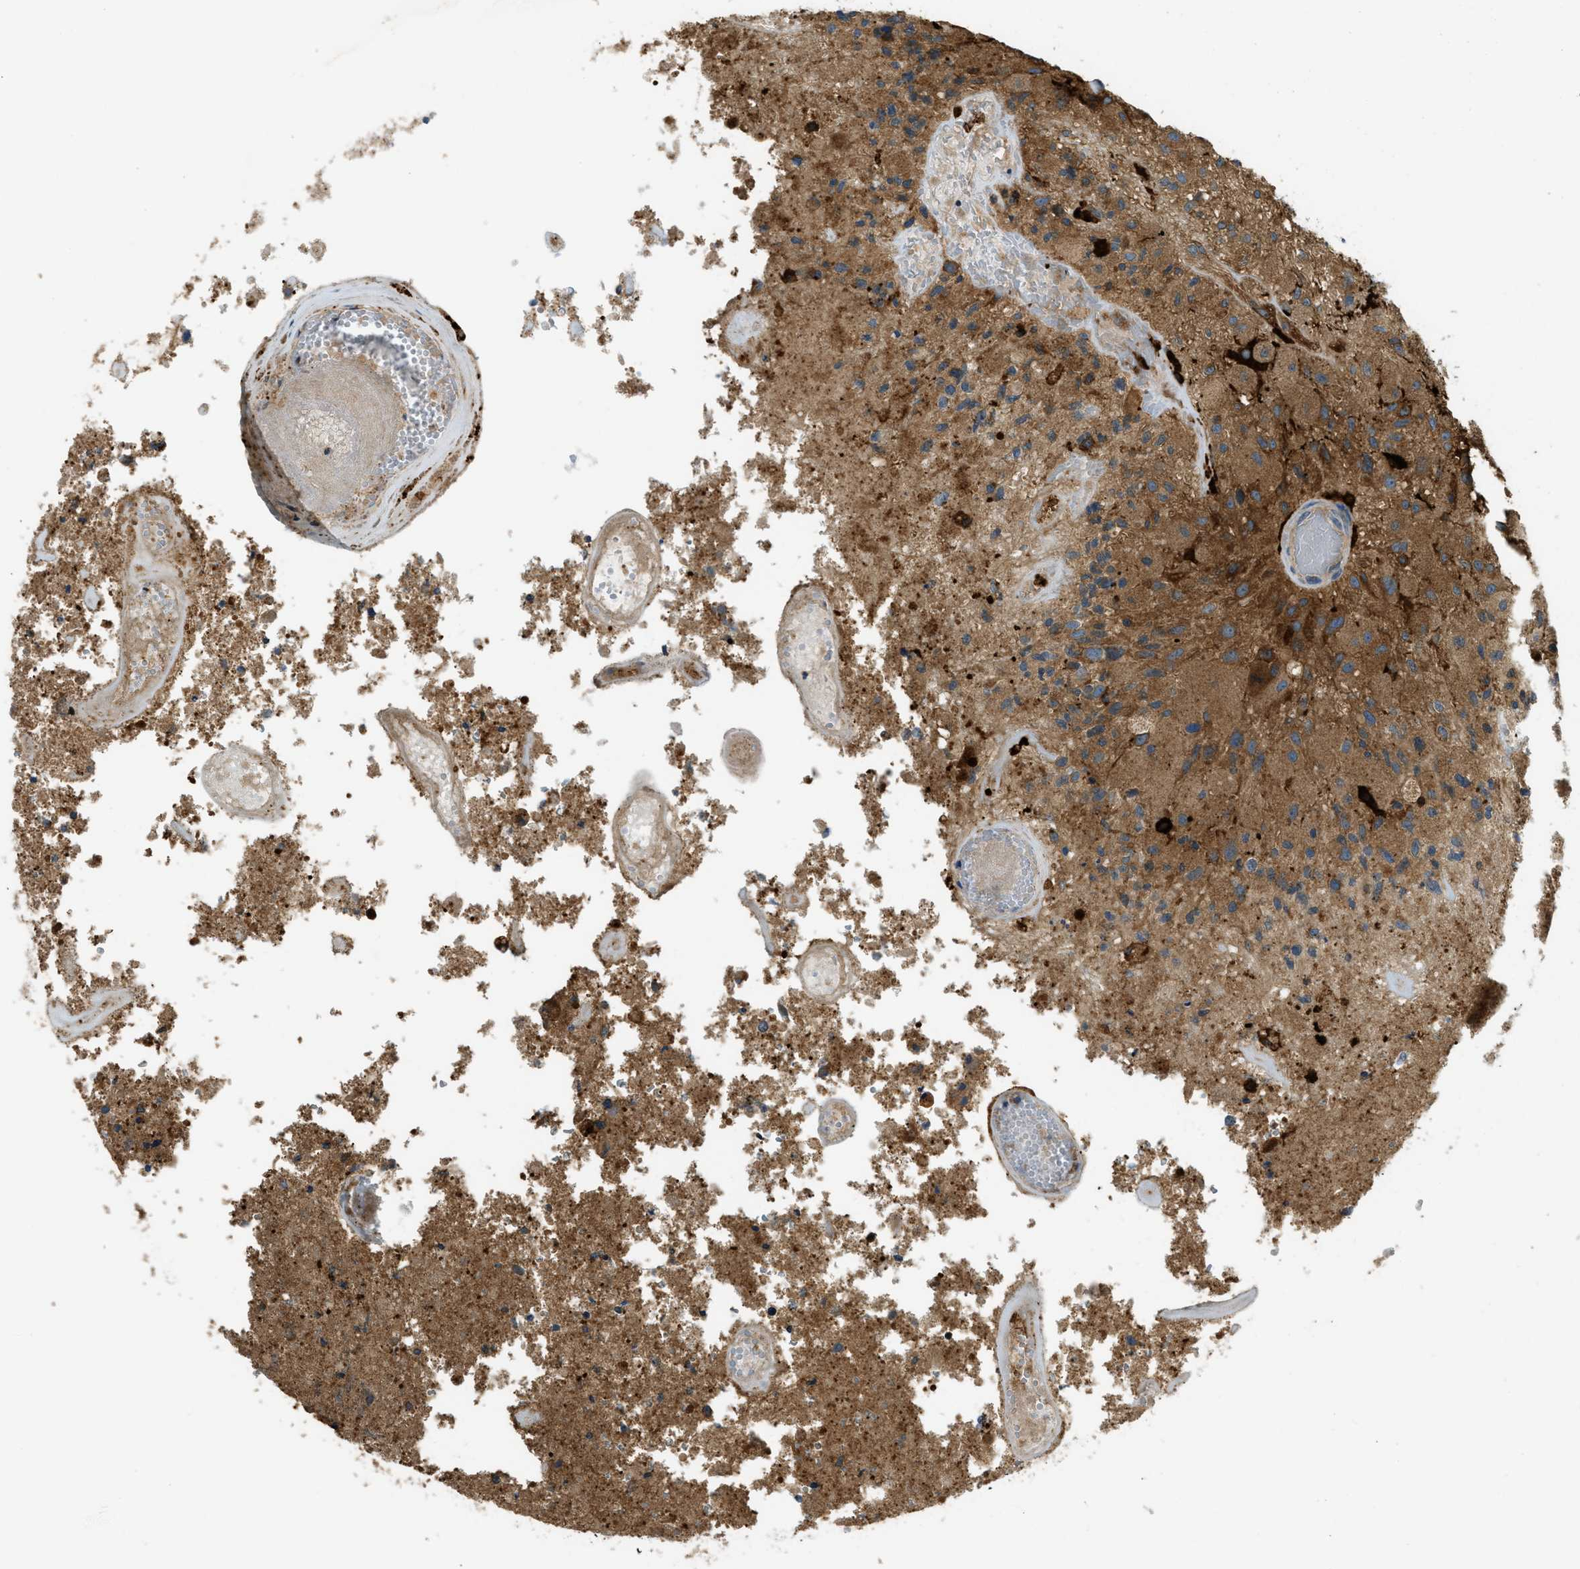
{"staining": {"intensity": "moderate", "quantity": ">75%", "location": "cytoplasmic/membranous"}, "tissue": "glioma", "cell_type": "Tumor cells", "image_type": "cancer", "snomed": [{"axis": "morphology", "description": "Normal tissue, NOS"}, {"axis": "morphology", "description": "Glioma, malignant, High grade"}, {"axis": "topography", "description": "Cerebral cortex"}], "caption": "A micrograph showing moderate cytoplasmic/membranous staining in approximately >75% of tumor cells in malignant glioma (high-grade), as visualized by brown immunohistochemical staining.", "gene": "RFFL", "patient": {"sex": "male", "age": 77}}